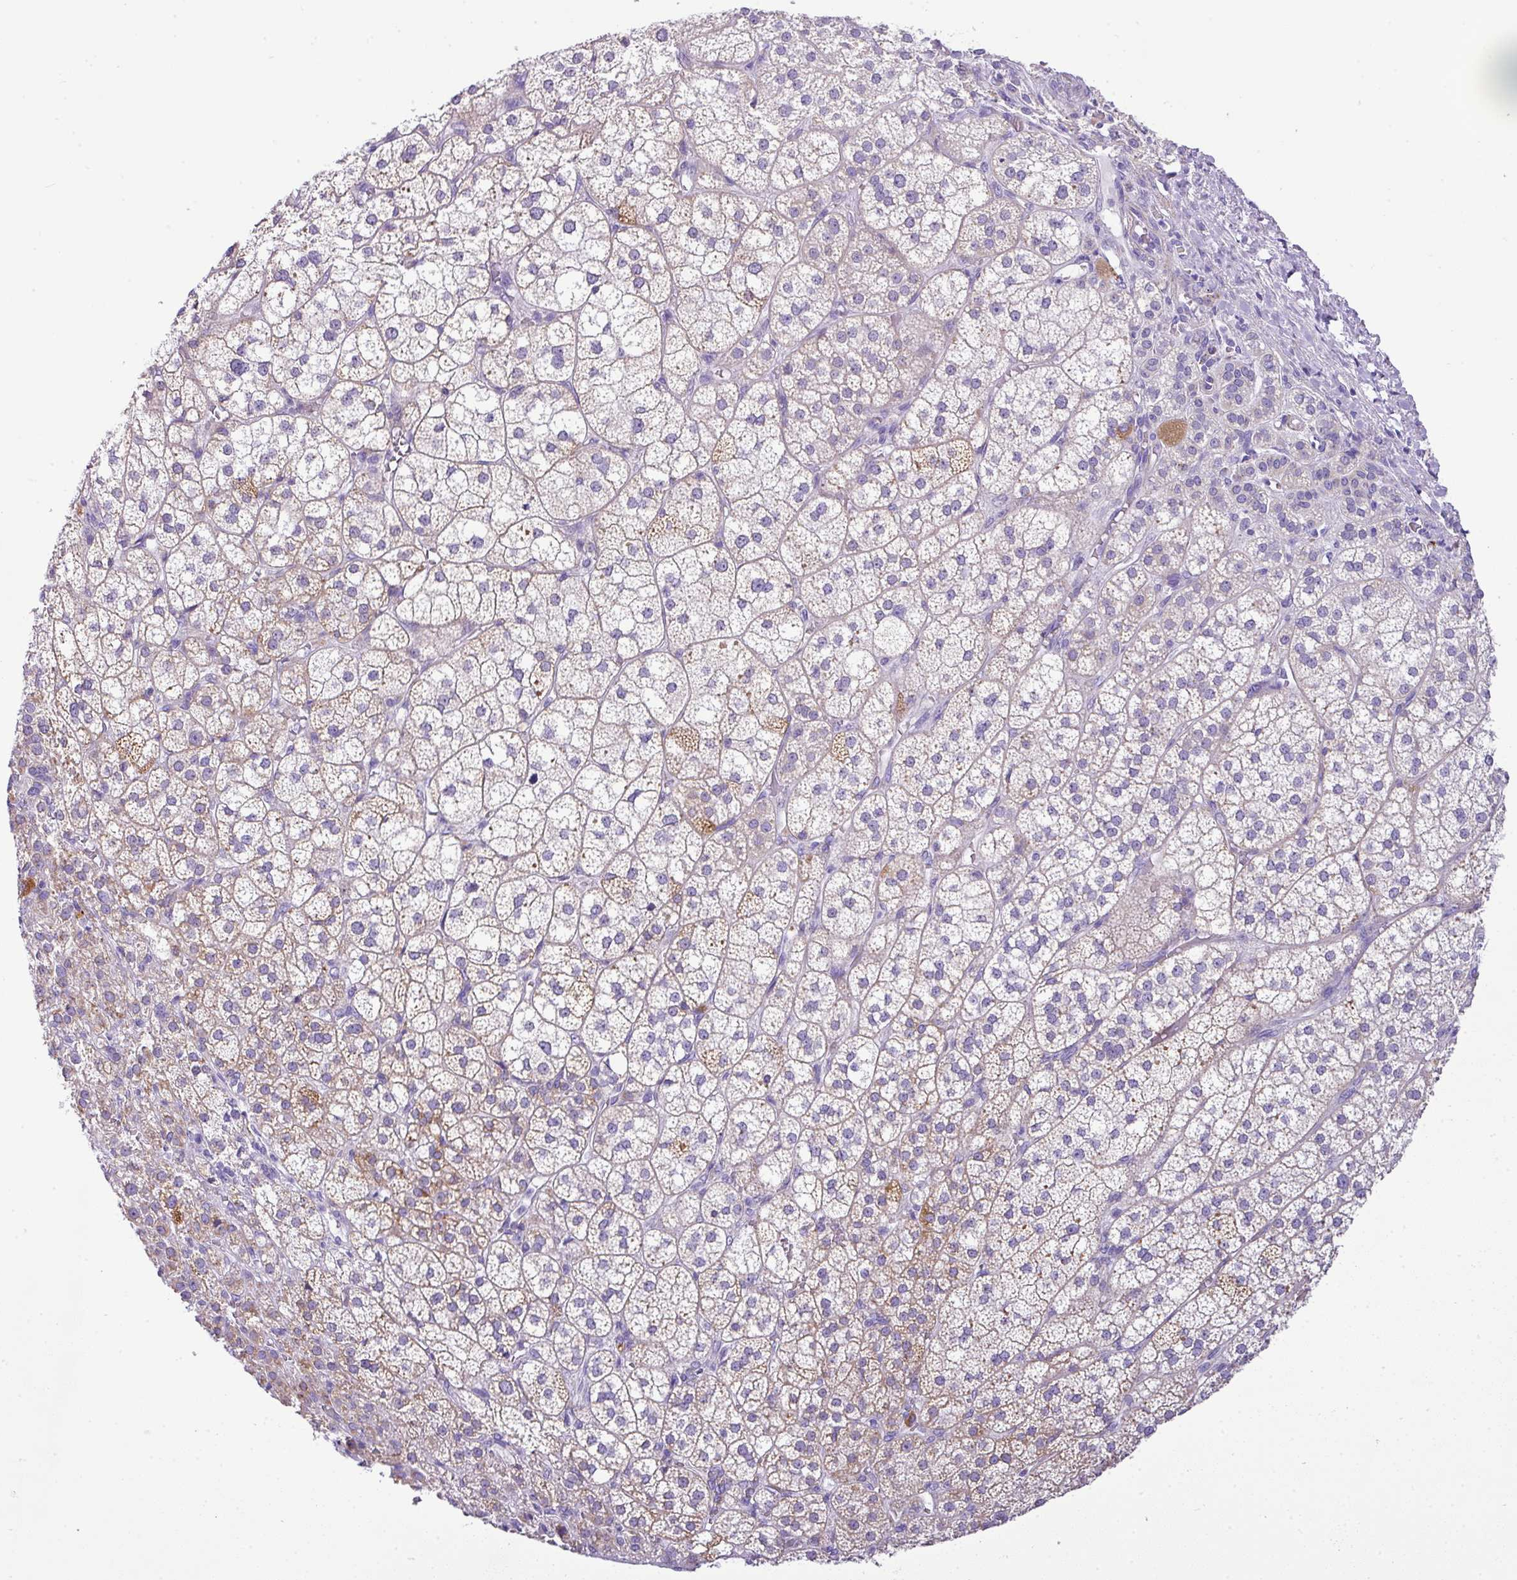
{"staining": {"intensity": "moderate", "quantity": "25%-75%", "location": "cytoplasmic/membranous"}, "tissue": "adrenal gland", "cell_type": "Glandular cells", "image_type": "normal", "snomed": [{"axis": "morphology", "description": "Normal tissue, NOS"}, {"axis": "topography", "description": "Adrenal gland"}], "caption": "Immunohistochemical staining of benign human adrenal gland displays 25%-75% levels of moderate cytoplasmic/membranous protein staining in about 25%-75% of glandular cells. (Brightfield microscopy of DAB IHC at high magnification).", "gene": "PGAP4", "patient": {"sex": "female", "age": 60}}